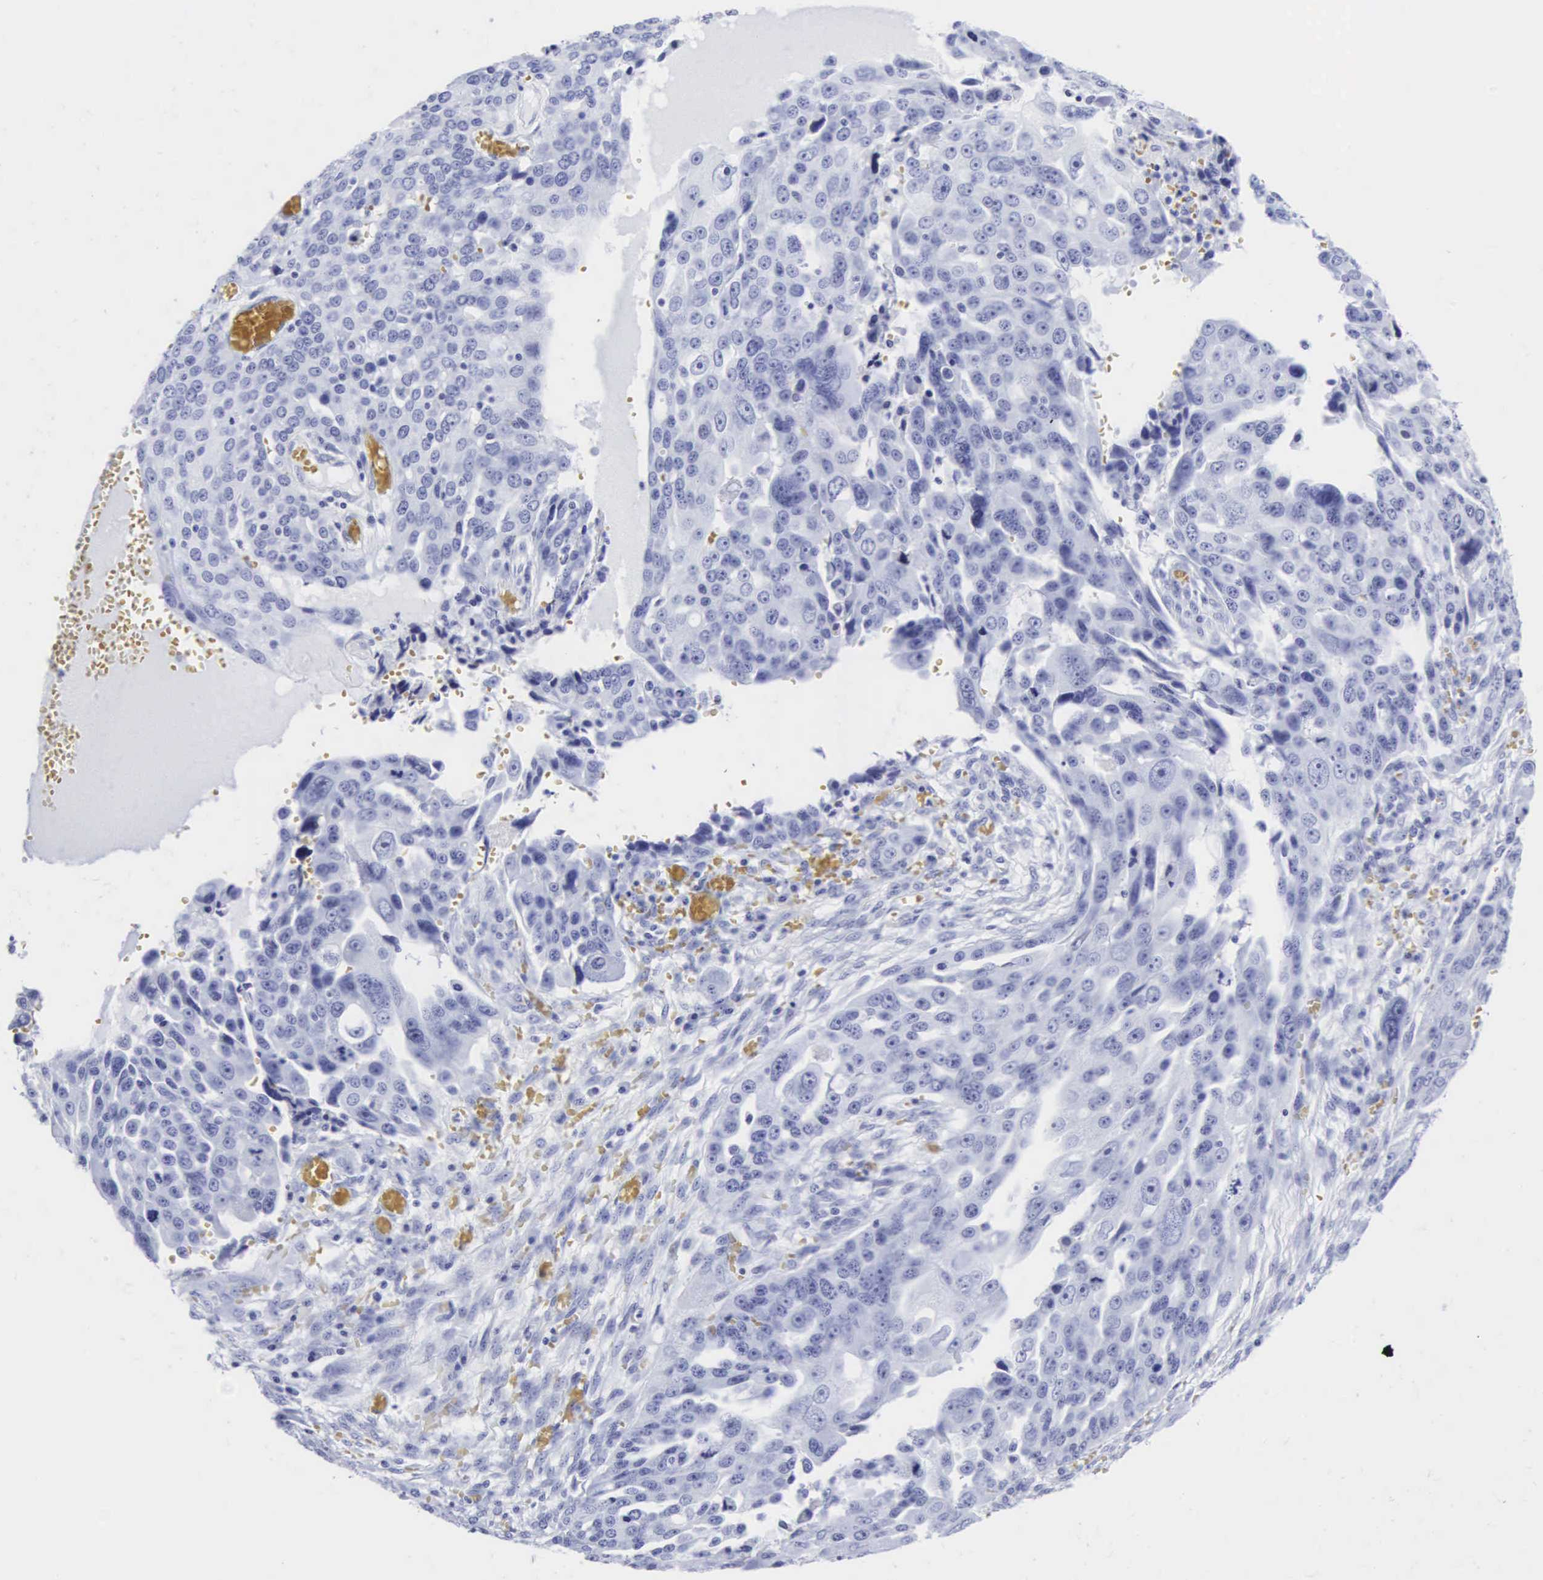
{"staining": {"intensity": "negative", "quantity": "none", "location": "none"}, "tissue": "ovarian cancer", "cell_type": "Tumor cells", "image_type": "cancer", "snomed": [{"axis": "morphology", "description": "Carcinoma, endometroid"}, {"axis": "topography", "description": "Ovary"}], "caption": "Immunohistochemistry (IHC) of ovarian cancer exhibits no positivity in tumor cells.", "gene": "CGB3", "patient": {"sex": "female", "age": 75}}